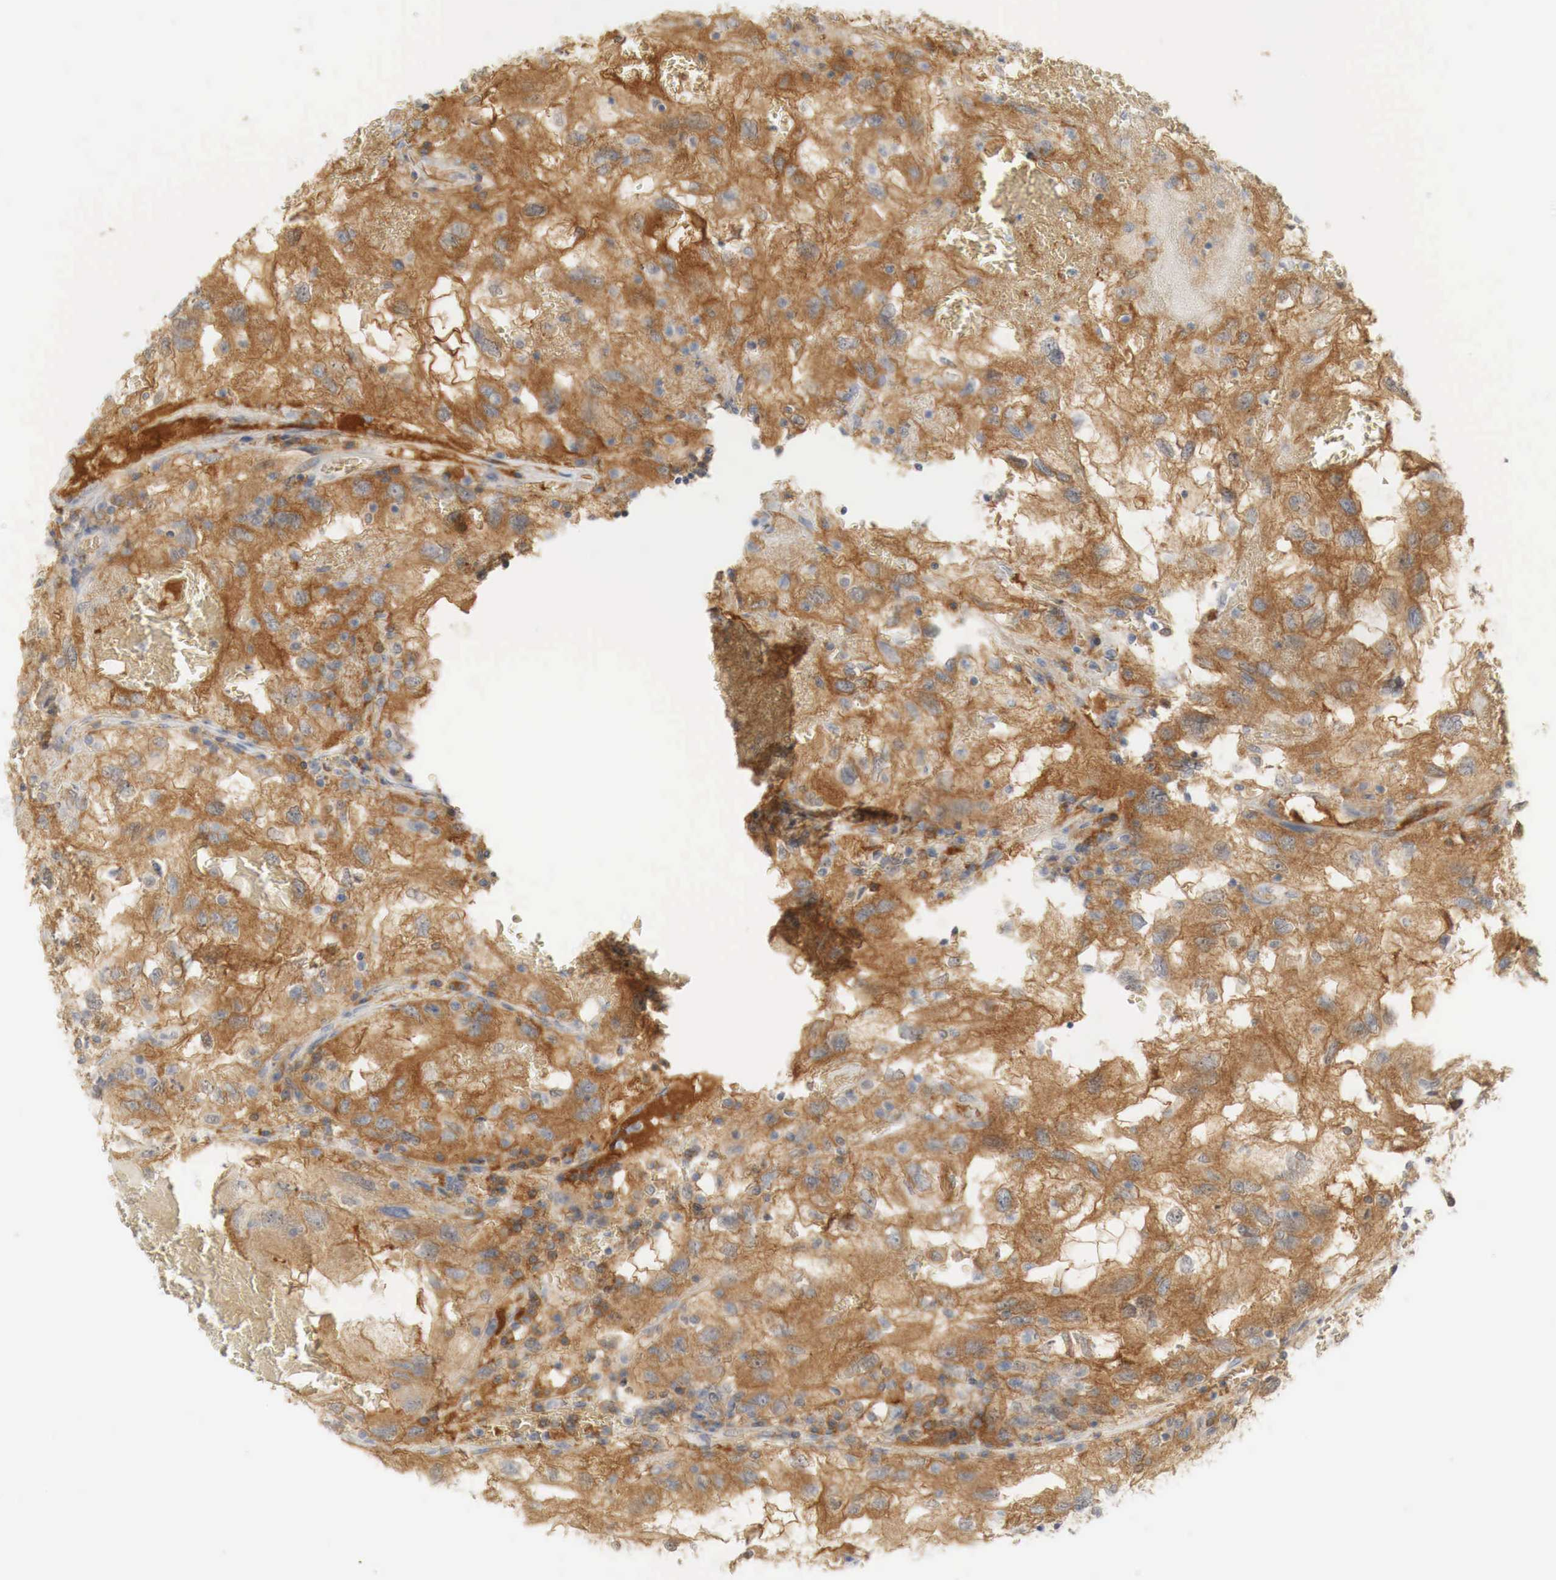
{"staining": {"intensity": "moderate", "quantity": "25%-75%", "location": "cytoplasmic/membranous,nuclear"}, "tissue": "renal cancer", "cell_type": "Tumor cells", "image_type": "cancer", "snomed": [{"axis": "morphology", "description": "Normal tissue, NOS"}, {"axis": "morphology", "description": "Adenocarcinoma, NOS"}, {"axis": "topography", "description": "Kidney"}], "caption": "Renal cancer (adenocarcinoma) was stained to show a protein in brown. There is medium levels of moderate cytoplasmic/membranous and nuclear positivity in approximately 25%-75% of tumor cells.", "gene": "MYC", "patient": {"sex": "male", "age": 71}}